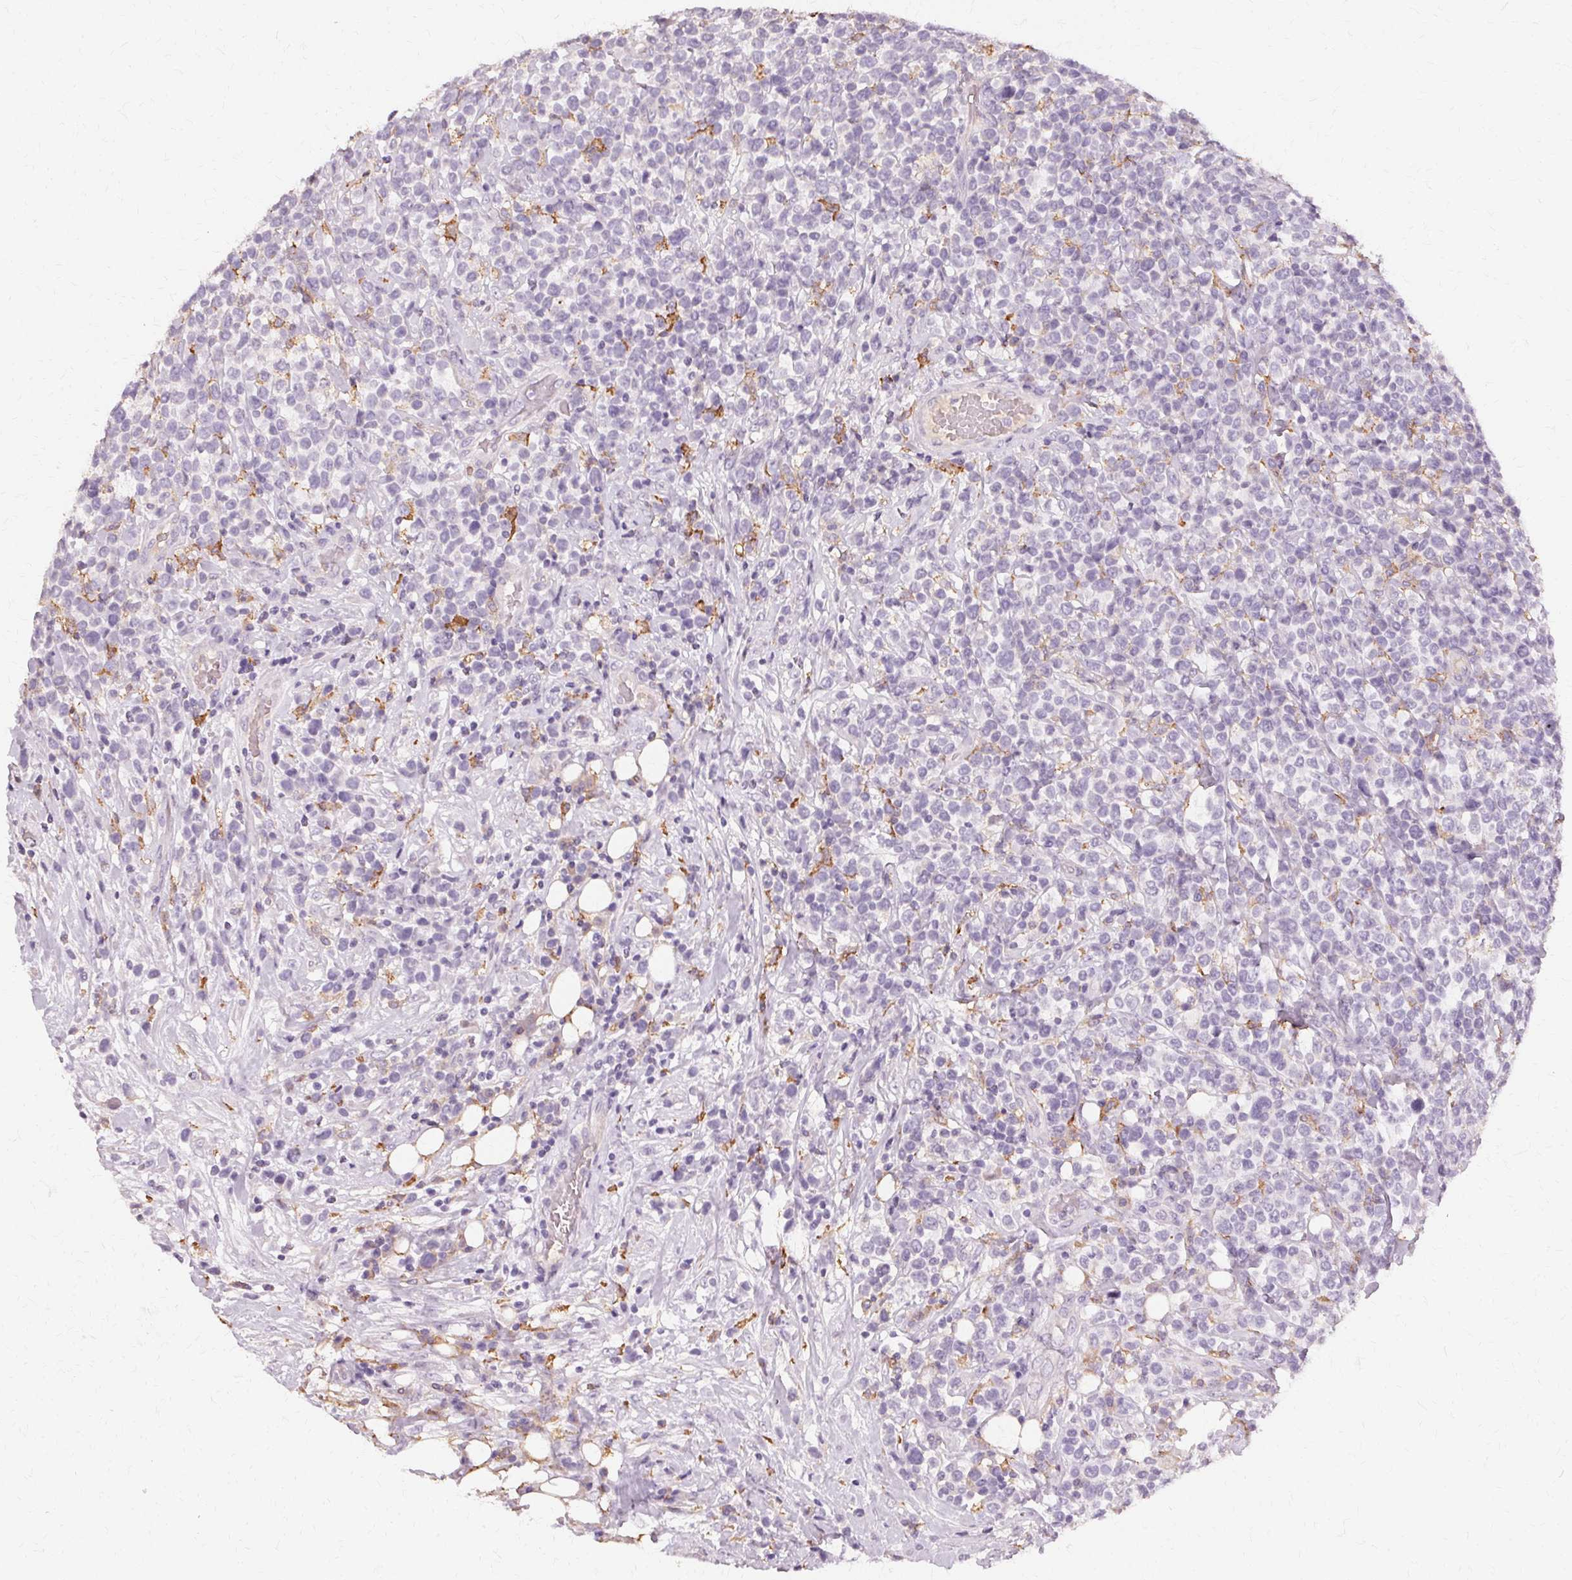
{"staining": {"intensity": "negative", "quantity": "none", "location": "none"}, "tissue": "lymphoma", "cell_type": "Tumor cells", "image_type": "cancer", "snomed": [{"axis": "morphology", "description": "Malignant lymphoma, non-Hodgkin's type, High grade"}, {"axis": "topography", "description": "Soft tissue"}], "caption": "A micrograph of human lymphoma is negative for staining in tumor cells.", "gene": "IFNGR1", "patient": {"sex": "female", "age": 56}}